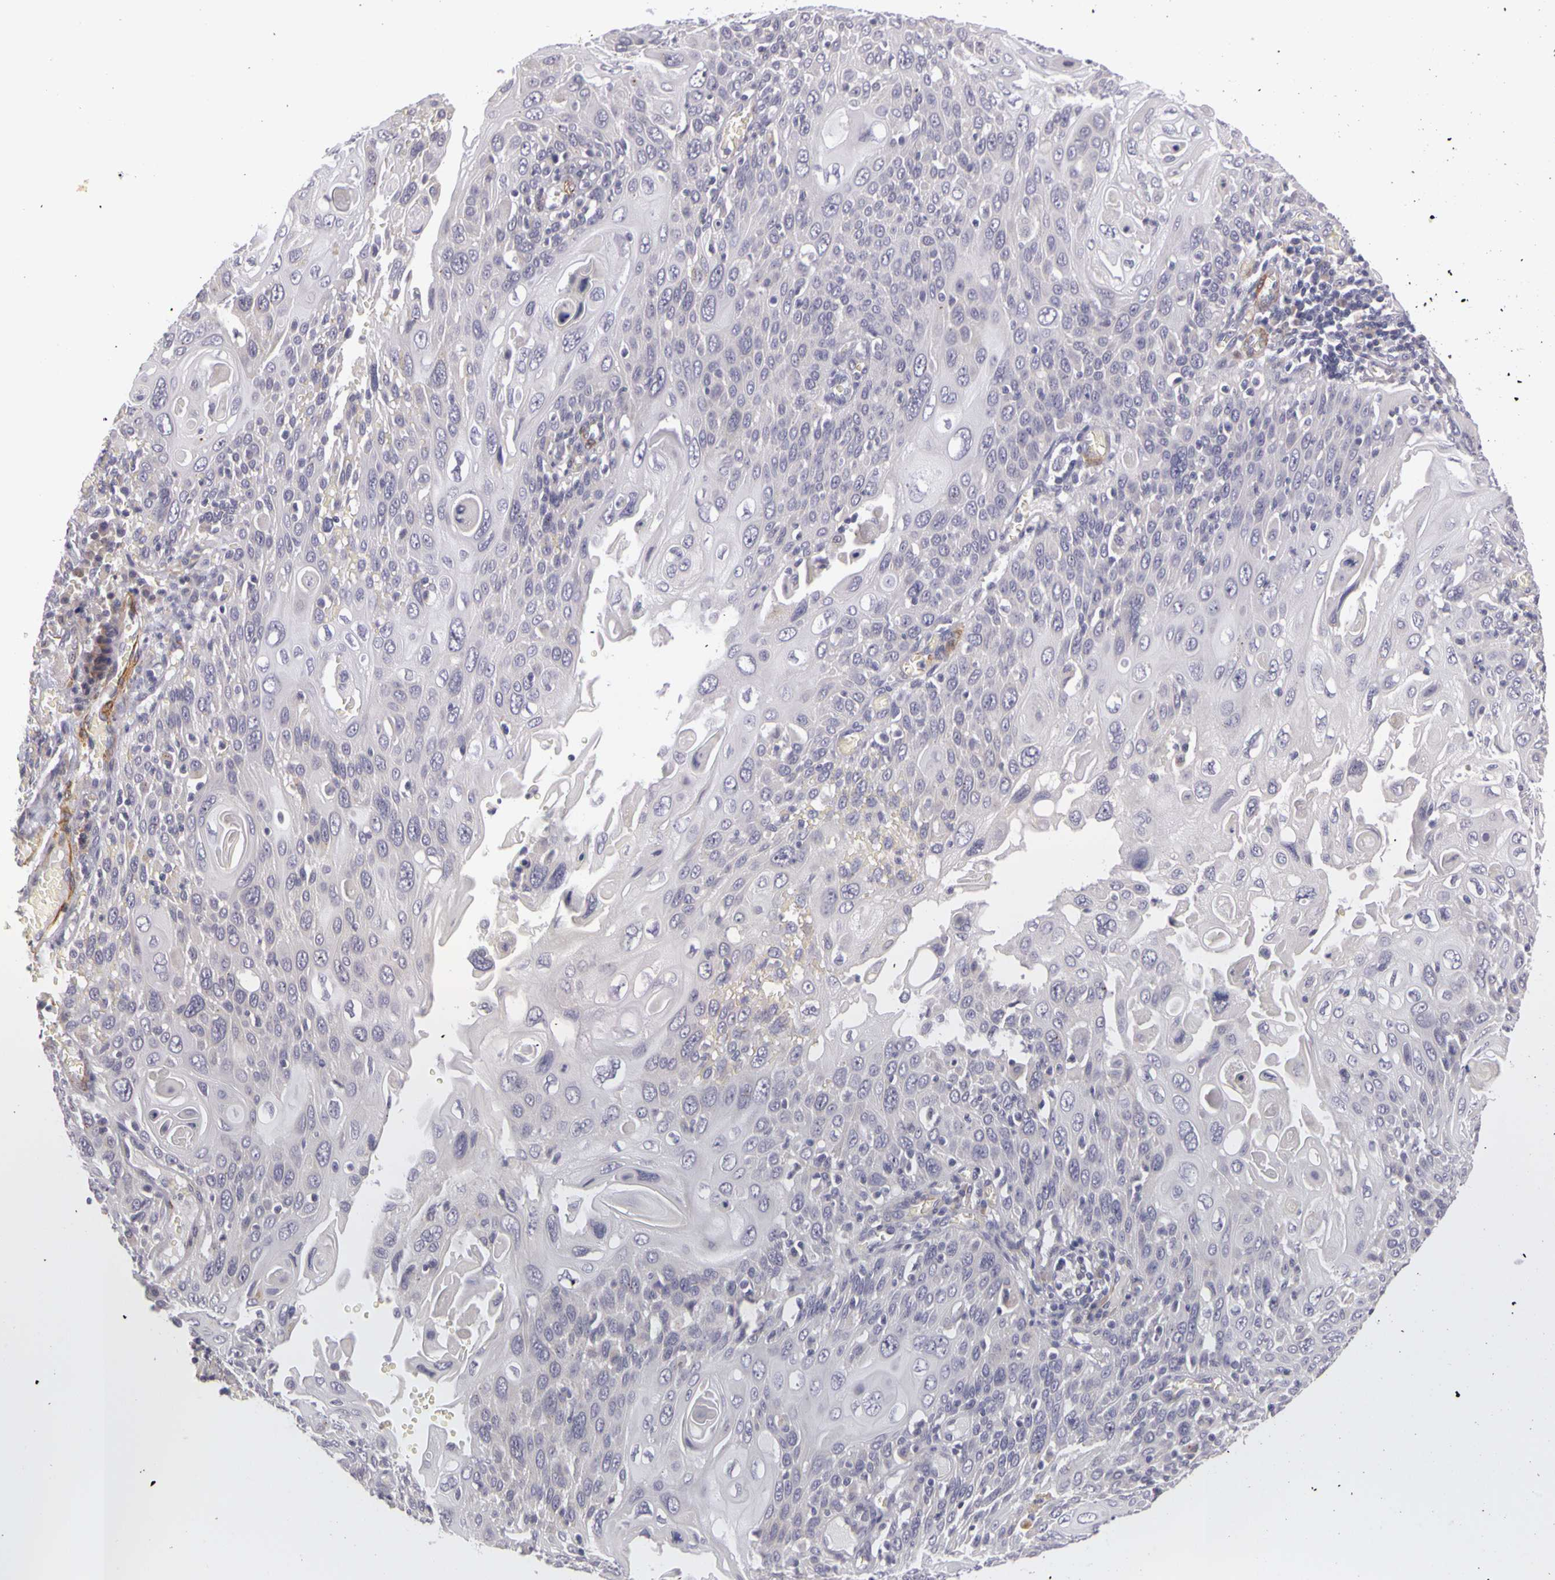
{"staining": {"intensity": "negative", "quantity": "none", "location": "none"}, "tissue": "cervical cancer", "cell_type": "Tumor cells", "image_type": "cancer", "snomed": [{"axis": "morphology", "description": "Squamous cell carcinoma, NOS"}, {"axis": "topography", "description": "Cervix"}], "caption": "Cervical cancer (squamous cell carcinoma) stained for a protein using immunohistochemistry (IHC) displays no staining tumor cells.", "gene": "CNTN2", "patient": {"sex": "female", "age": 54}}